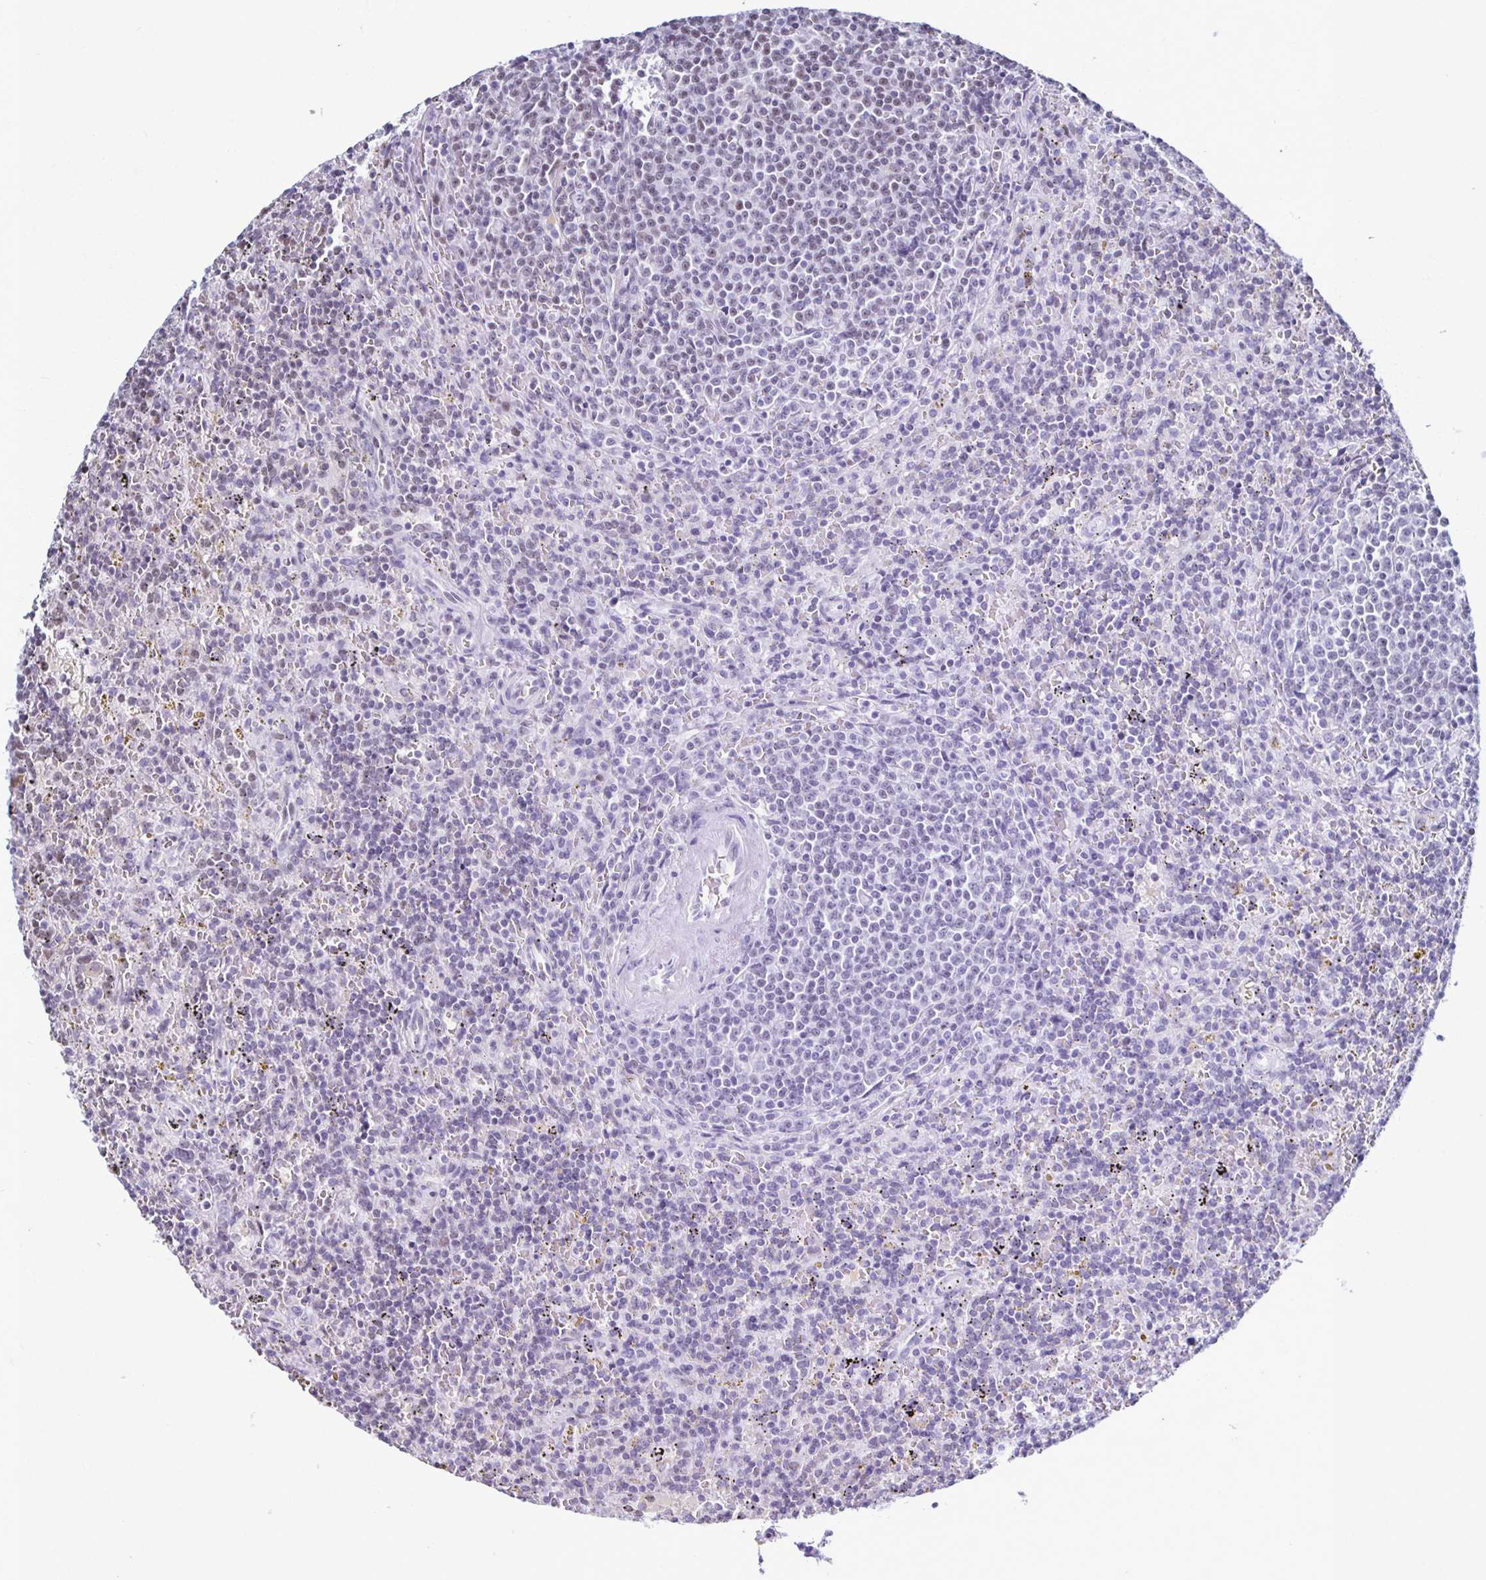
{"staining": {"intensity": "weak", "quantity": "<25%", "location": "nuclear"}, "tissue": "lymphoma", "cell_type": "Tumor cells", "image_type": "cancer", "snomed": [{"axis": "morphology", "description": "Malignant lymphoma, non-Hodgkin's type, Low grade"}, {"axis": "topography", "description": "Spleen"}], "caption": "The image demonstrates no staining of tumor cells in lymphoma. (DAB (3,3'-diaminobenzidine) immunohistochemistry, high magnification).", "gene": "IRF7", "patient": {"sex": "male", "age": 67}}